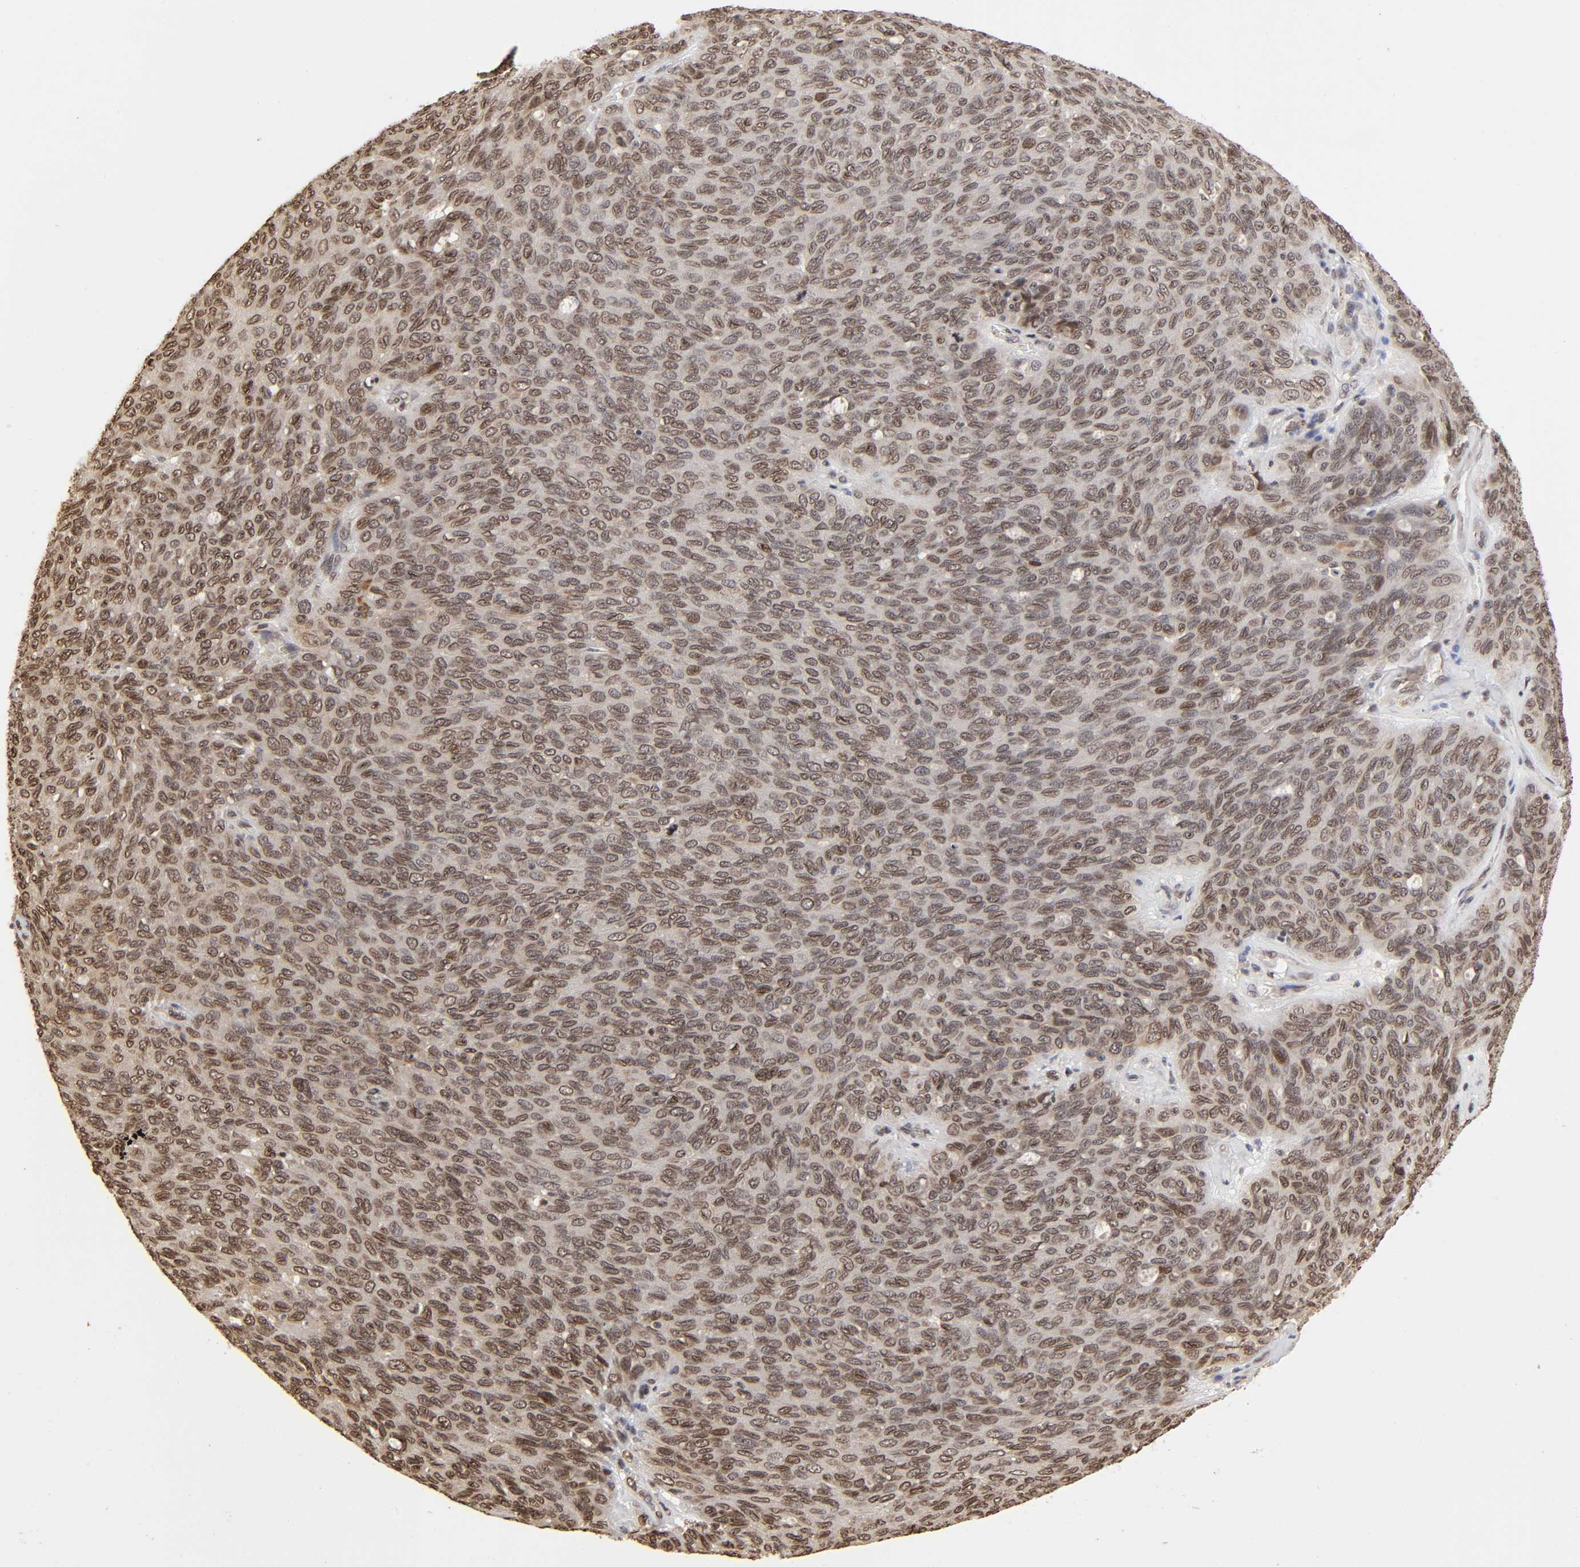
{"staining": {"intensity": "weak", "quantity": ">75%", "location": "cytoplasmic/membranous,nuclear"}, "tissue": "ovarian cancer", "cell_type": "Tumor cells", "image_type": "cancer", "snomed": [{"axis": "morphology", "description": "Carcinoma, endometroid"}, {"axis": "topography", "description": "Ovary"}], "caption": "A brown stain labels weak cytoplasmic/membranous and nuclear positivity of a protein in human ovarian cancer (endometroid carcinoma) tumor cells.", "gene": "MLLT6", "patient": {"sex": "female", "age": 60}}